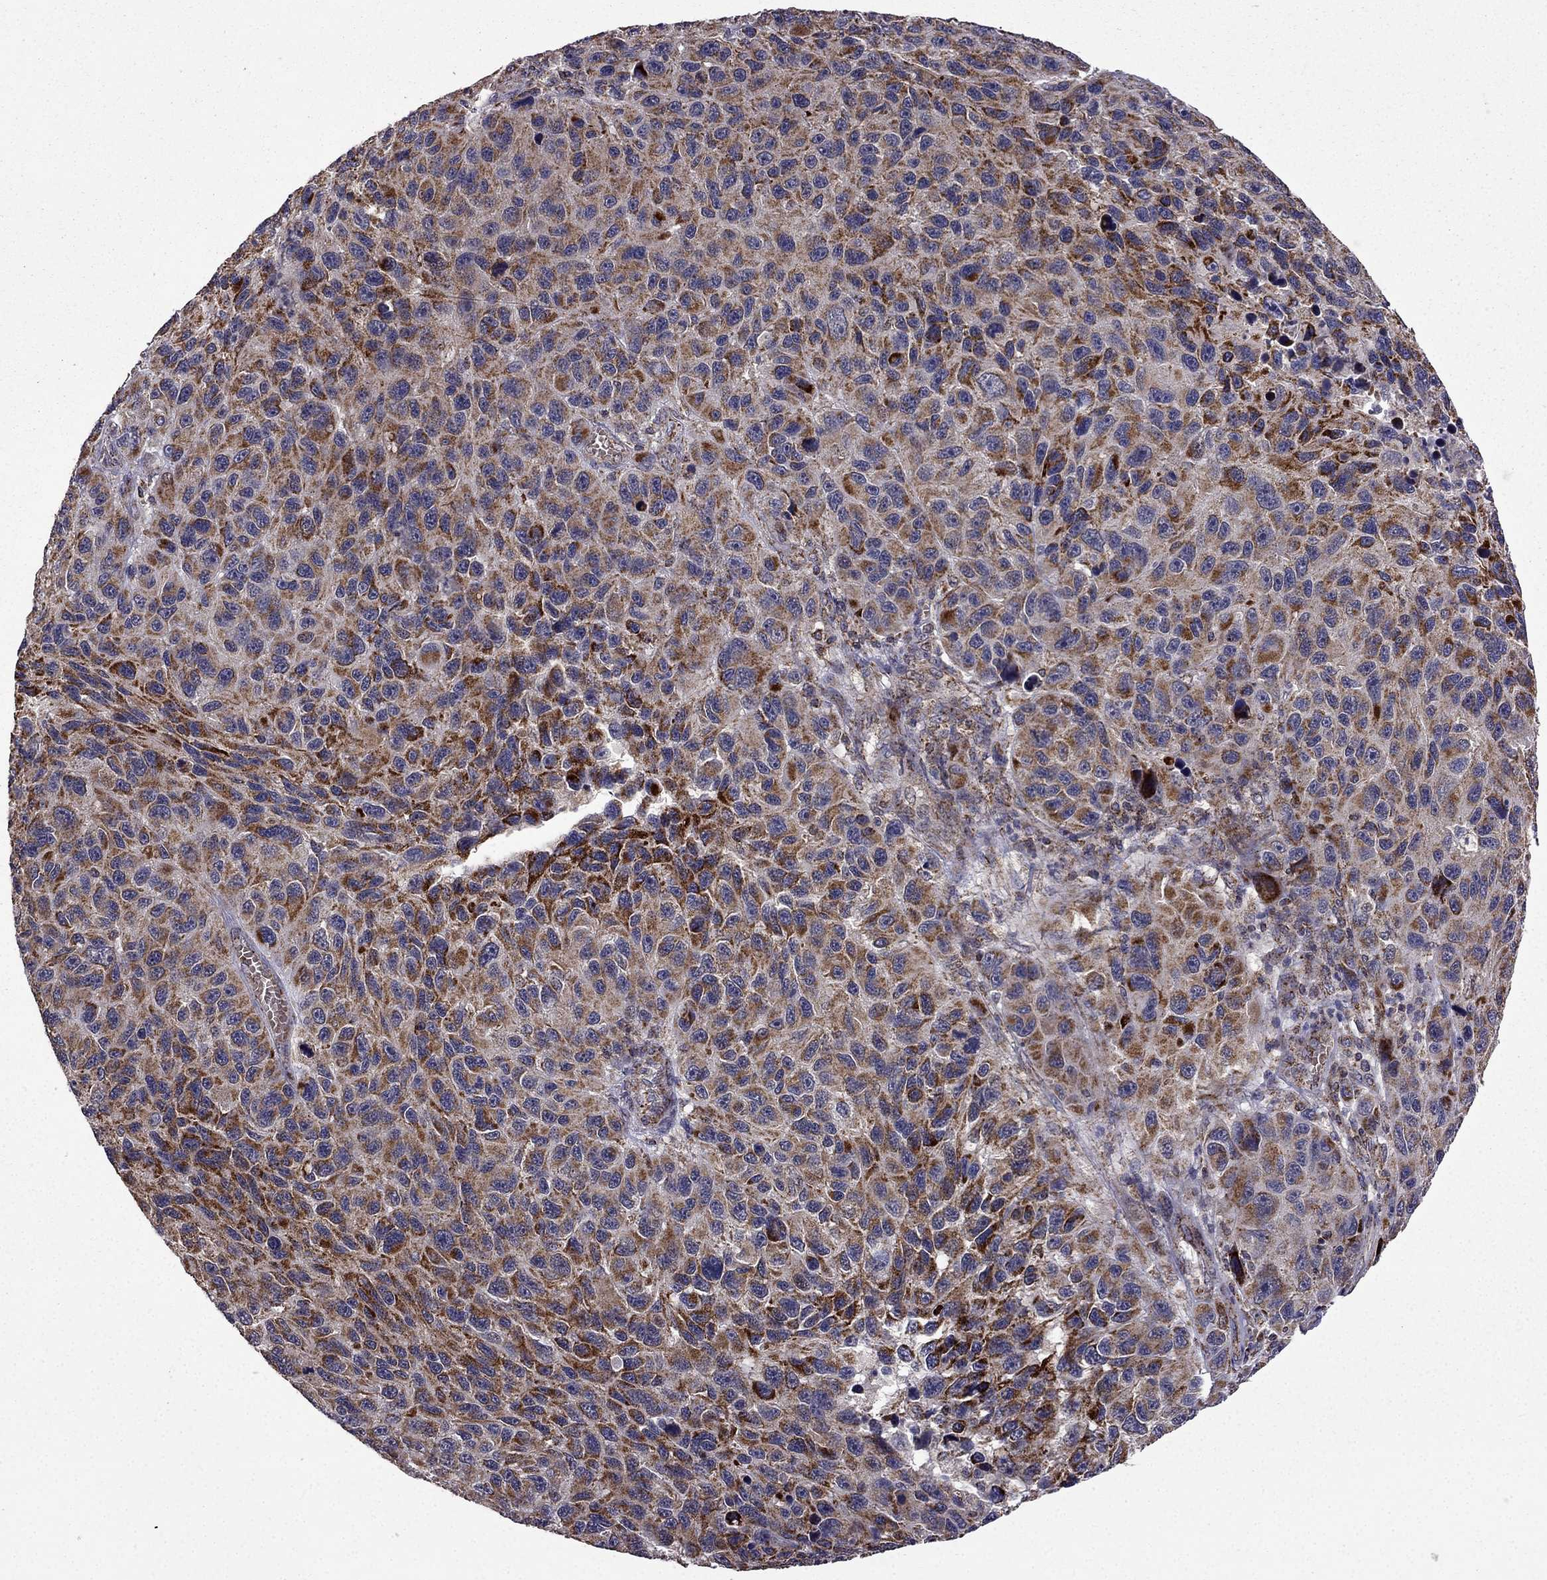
{"staining": {"intensity": "moderate", "quantity": ">75%", "location": "cytoplasmic/membranous"}, "tissue": "melanoma", "cell_type": "Tumor cells", "image_type": "cancer", "snomed": [{"axis": "morphology", "description": "Malignant melanoma, NOS"}, {"axis": "topography", "description": "Skin"}], "caption": "Malignant melanoma tissue exhibits moderate cytoplasmic/membranous expression in approximately >75% of tumor cells", "gene": "TAB2", "patient": {"sex": "male", "age": 53}}